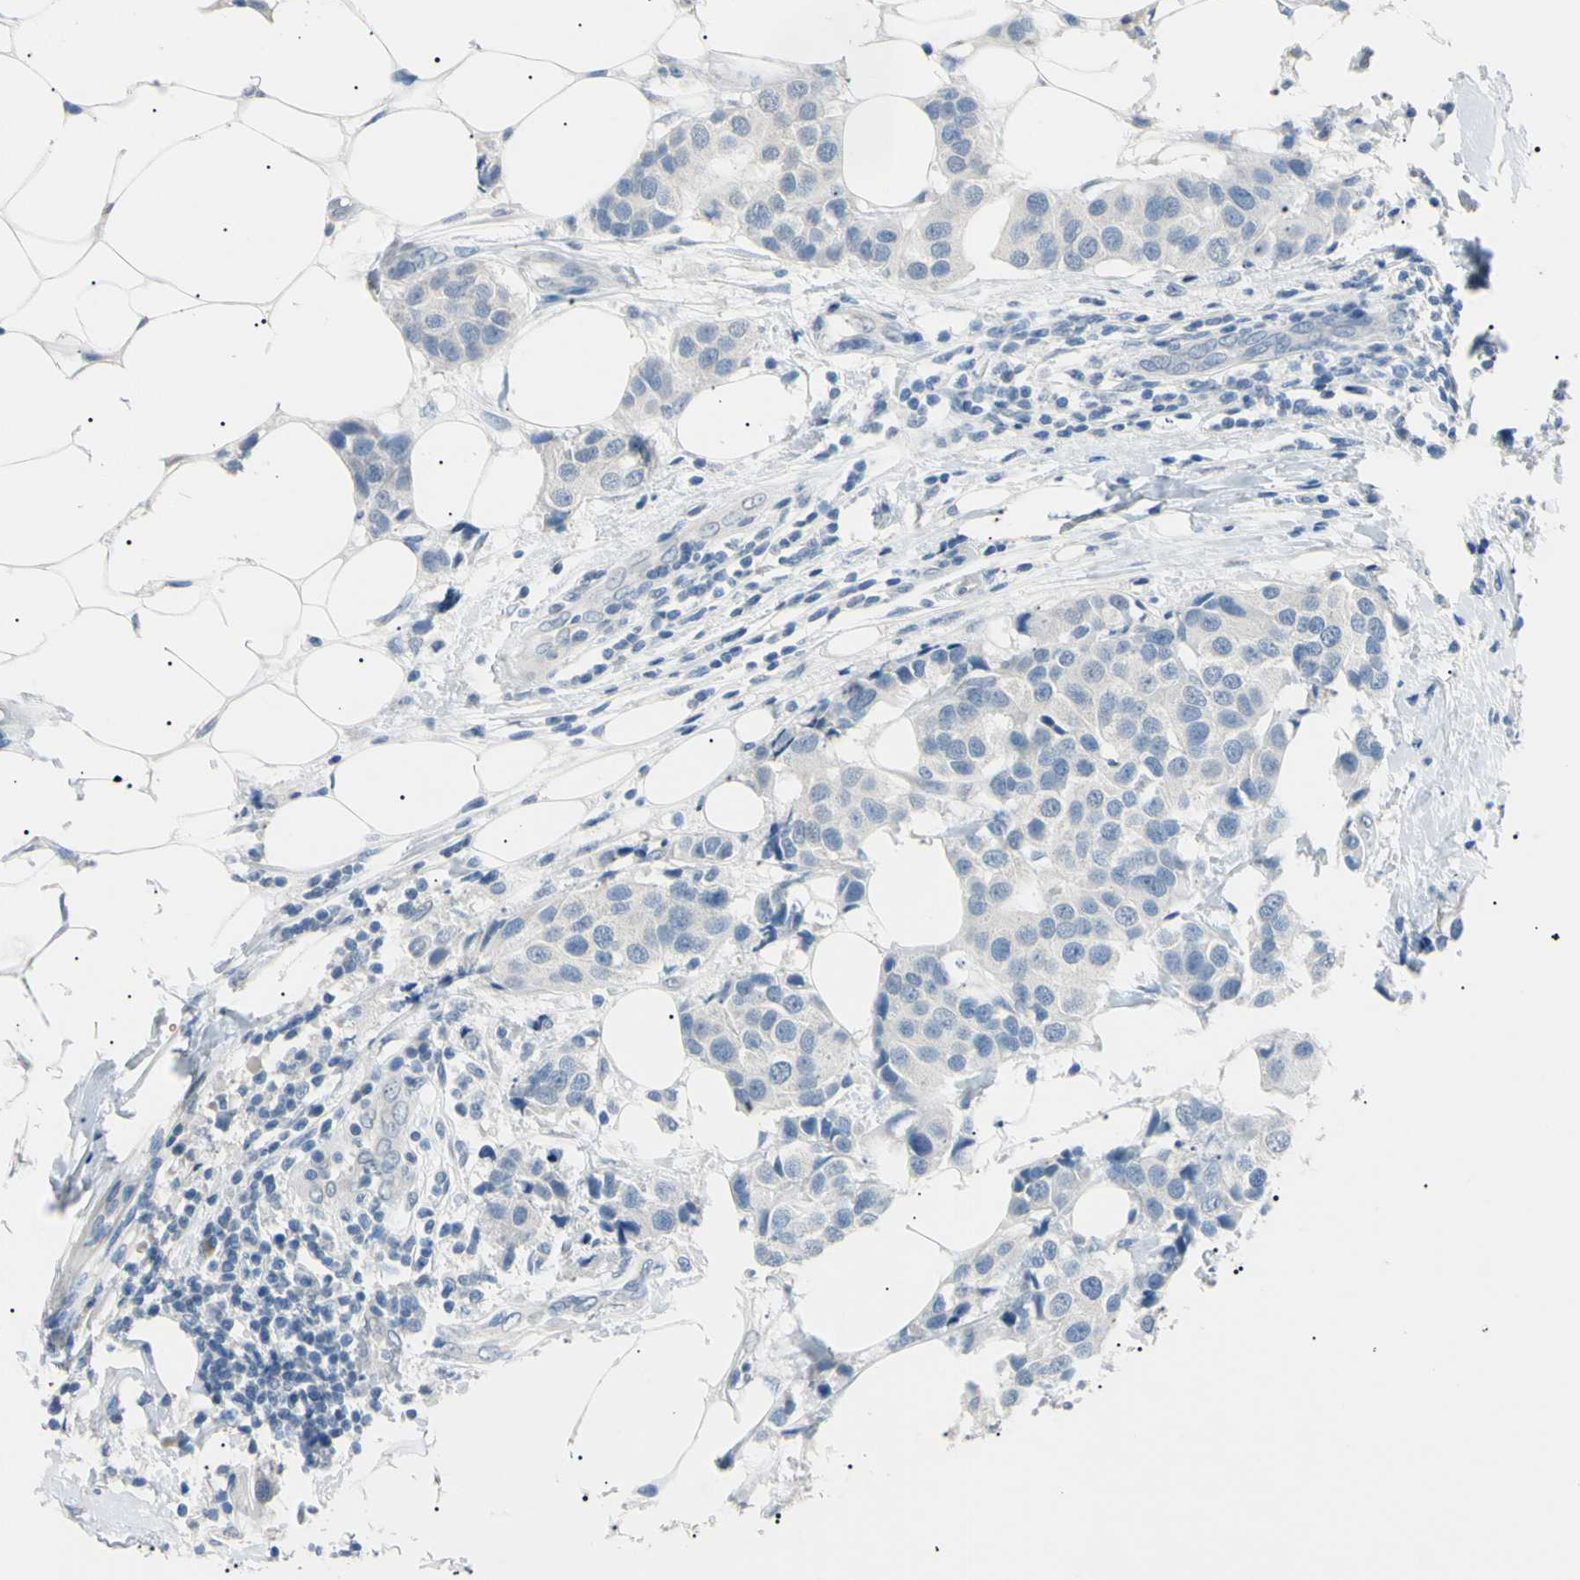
{"staining": {"intensity": "negative", "quantity": "none", "location": "none"}, "tissue": "breast cancer", "cell_type": "Tumor cells", "image_type": "cancer", "snomed": [{"axis": "morphology", "description": "Duct carcinoma"}, {"axis": "topography", "description": "Breast"}], "caption": "DAB immunohistochemical staining of human breast cancer (intraductal carcinoma) exhibits no significant positivity in tumor cells.", "gene": "CGB3", "patient": {"sex": "female", "age": 55}}